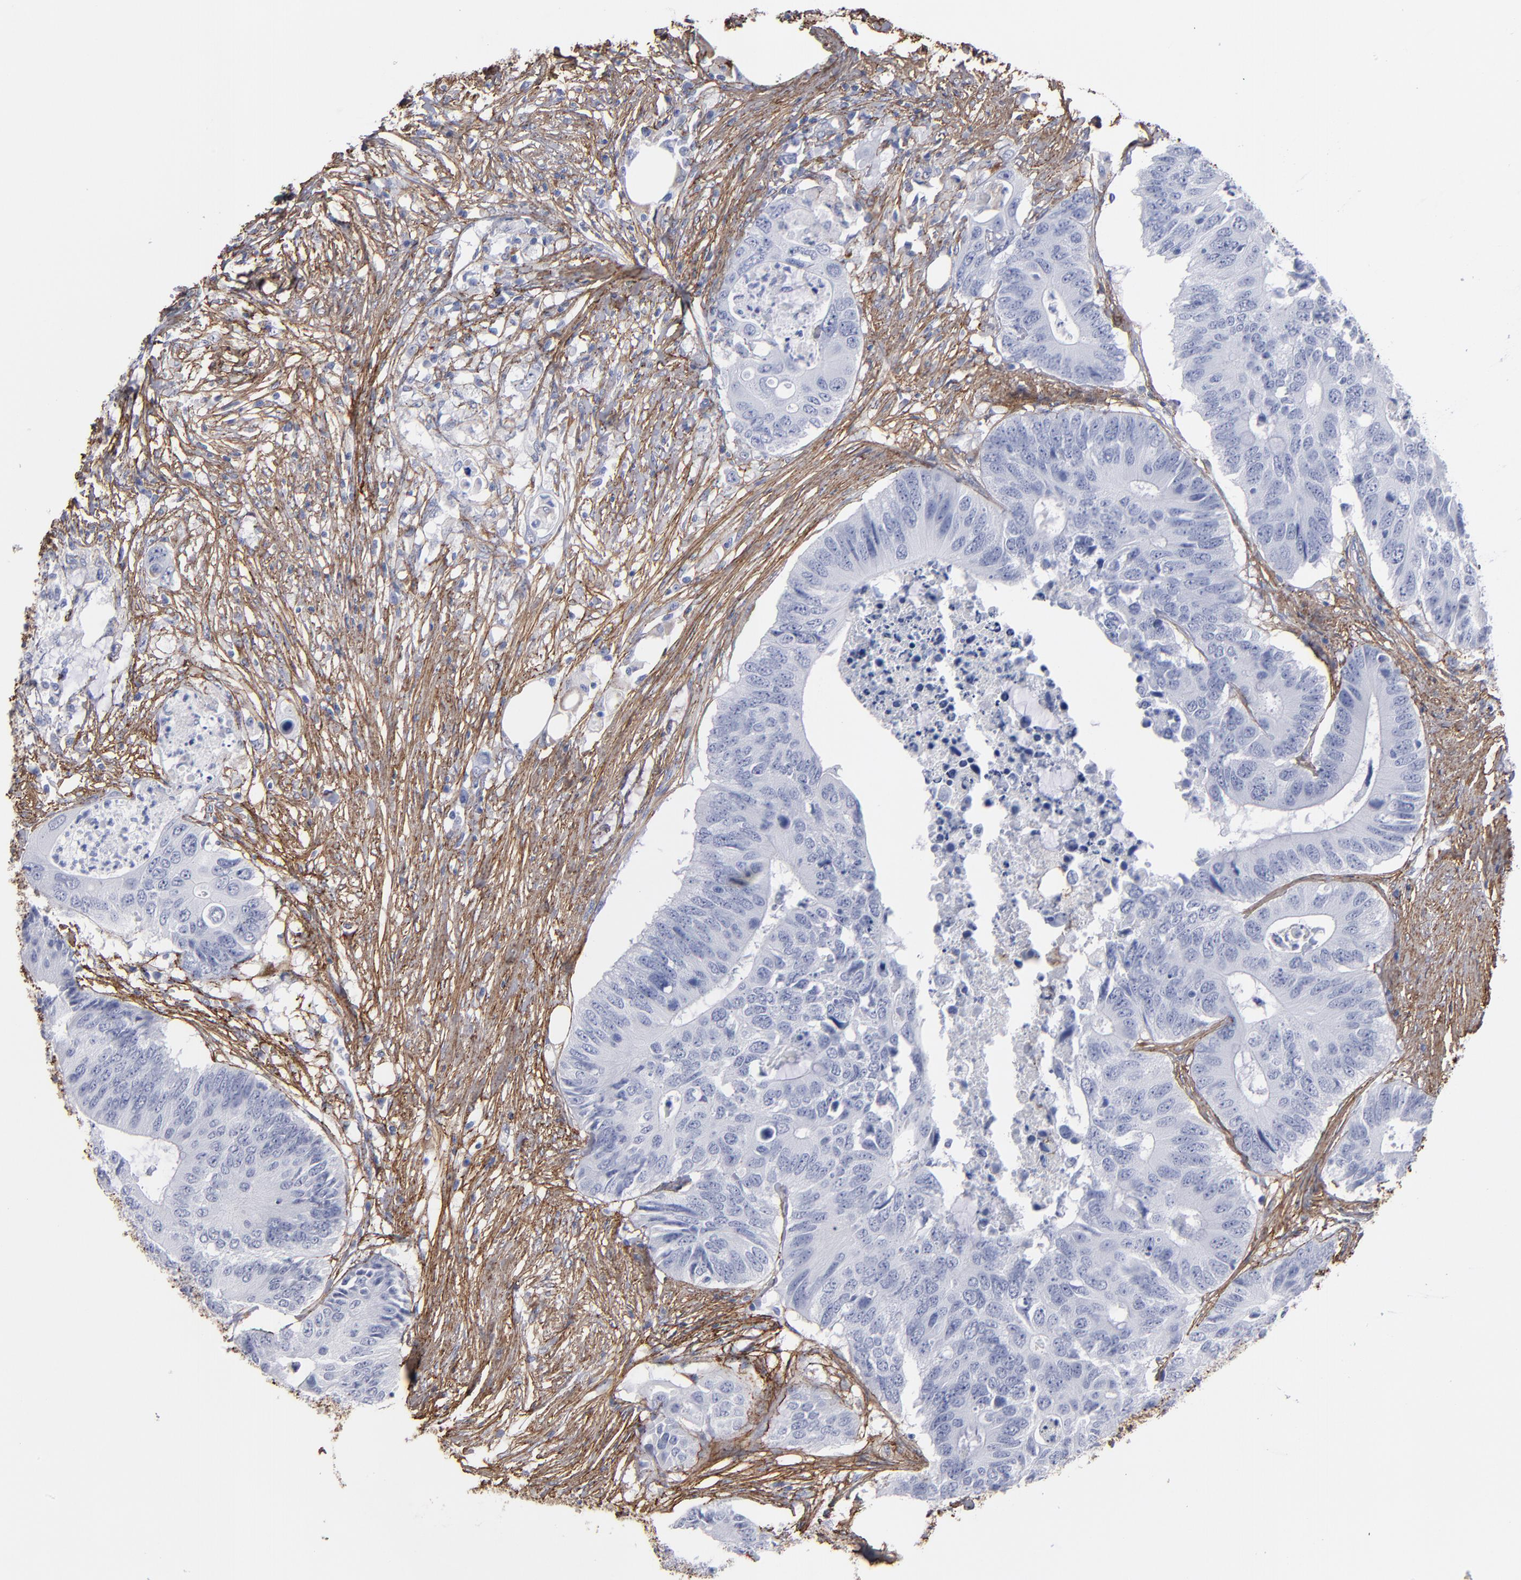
{"staining": {"intensity": "negative", "quantity": "none", "location": "none"}, "tissue": "colorectal cancer", "cell_type": "Tumor cells", "image_type": "cancer", "snomed": [{"axis": "morphology", "description": "Adenocarcinoma, NOS"}, {"axis": "topography", "description": "Colon"}], "caption": "This is an immunohistochemistry (IHC) photomicrograph of human colorectal adenocarcinoma. There is no expression in tumor cells.", "gene": "EMILIN1", "patient": {"sex": "male", "age": 71}}